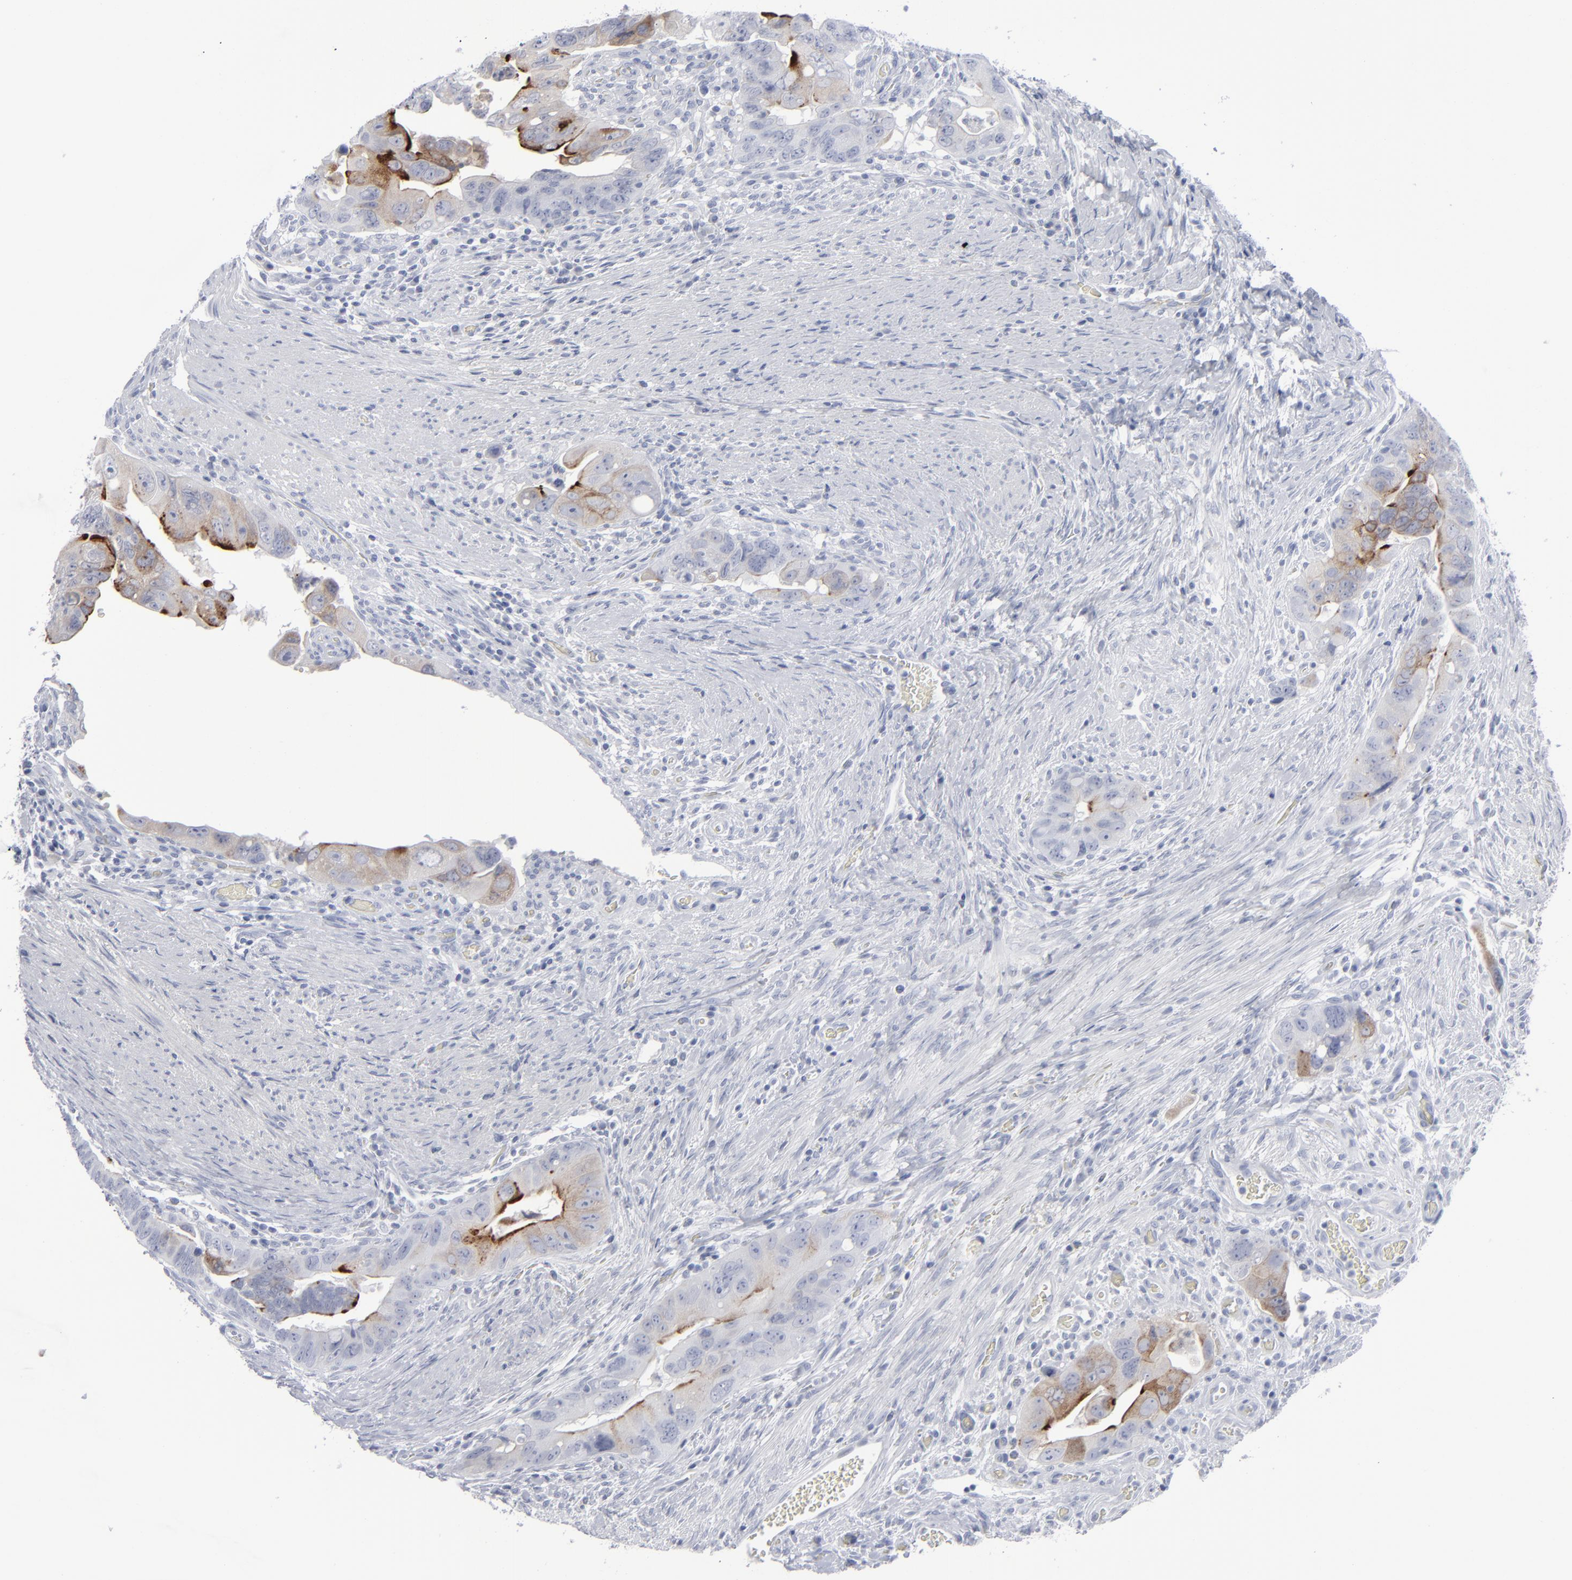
{"staining": {"intensity": "strong", "quantity": "25%-75%", "location": "cytoplasmic/membranous"}, "tissue": "colorectal cancer", "cell_type": "Tumor cells", "image_type": "cancer", "snomed": [{"axis": "morphology", "description": "Adenocarcinoma, NOS"}, {"axis": "topography", "description": "Rectum"}], "caption": "A histopathology image of human colorectal cancer (adenocarcinoma) stained for a protein exhibits strong cytoplasmic/membranous brown staining in tumor cells.", "gene": "MSLN", "patient": {"sex": "male", "age": 53}}